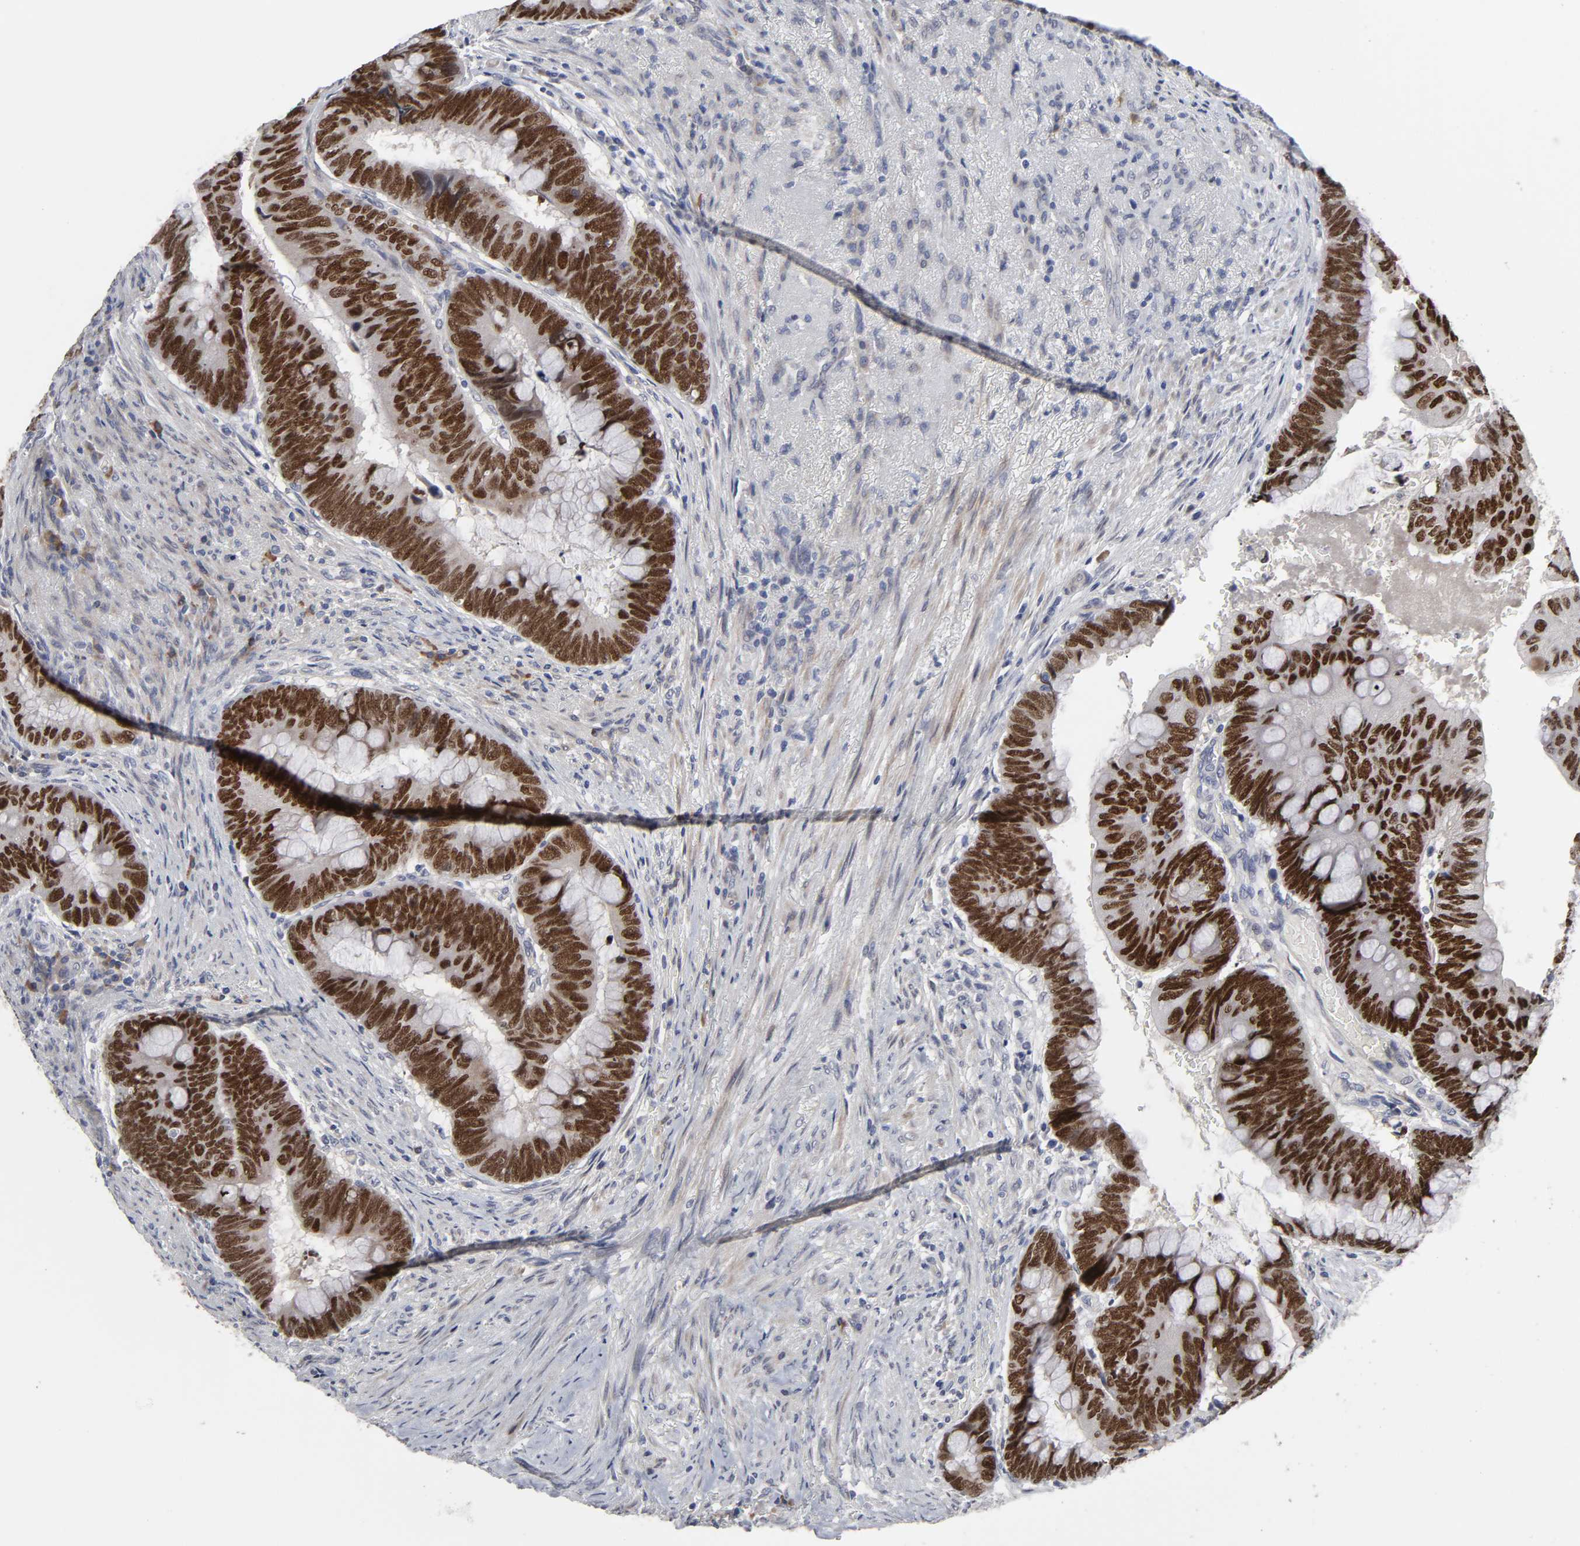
{"staining": {"intensity": "strong", "quantity": ">75%", "location": "nuclear"}, "tissue": "colorectal cancer", "cell_type": "Tumor cells", "image_type": "cancer", "snomed": [{"axis": "morphology", "description": "Normal tissue, NOS"}, {"axis": "morphology", "description": "Adenocarcinoma, NOS"}, {"axis": "topography", "description": "Rectum"}], "caption": "Colorectal cancer tissue reveals strong nuclear staining in about >75% of tumor cells, visualized by immunohistochemistry. (IHC, brightfield microscopy, high magnification).", "gene": "HNF4A", "patient": {"sex": "male", "age": 92}}